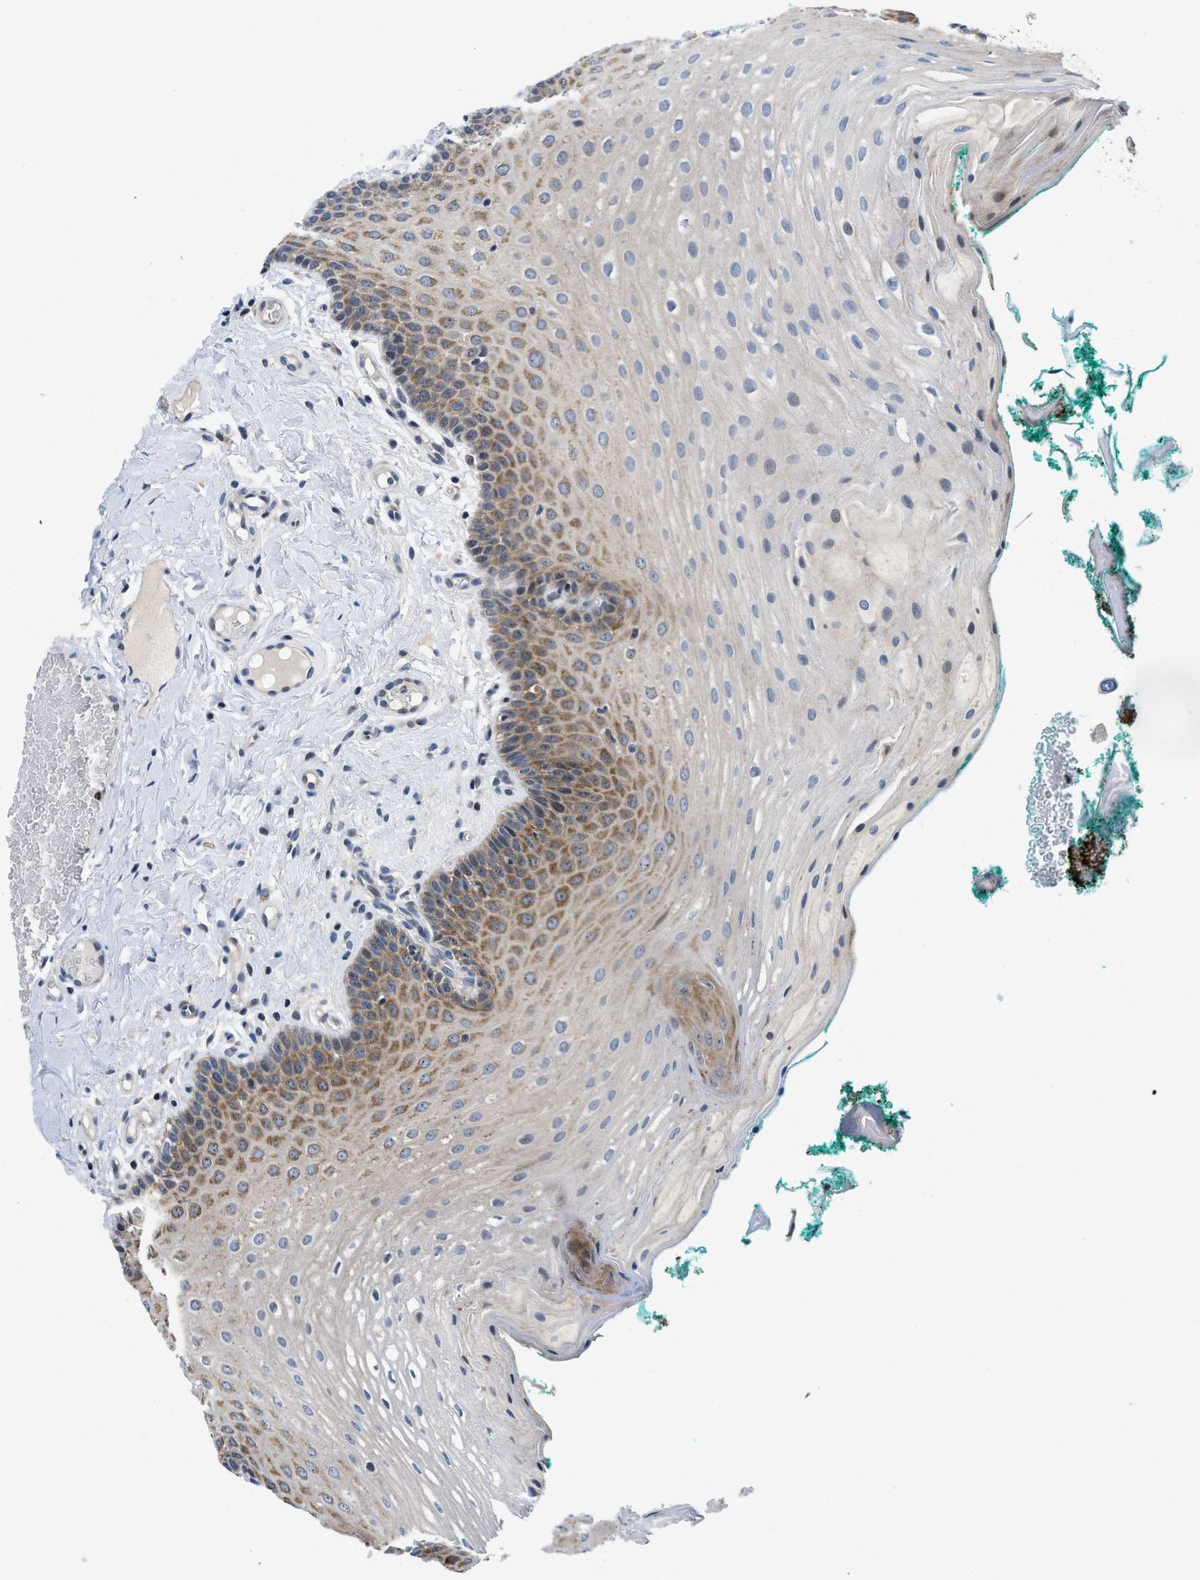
{"staining": {"intensity": "moderate", "quantity": "25%-75%", "location": "cytoplasmic/membranous"}, "tissue": "oral mucosa", "cell_type": "Squamous epithelial cells", "image_type": "normal", "snomed": [{"axis": "morphology", "description": "Normal tissue, NOS"}, {"axis": "topography", "description": "Oral tissue"}], "caption": "Immunohistochemical staining of normal oral mucosa exhibits medium levels of moderate cytoplasmic/membranous staining in approximately 25%-75% of squamous epithelial cells.", "gene": "IKBKE", "patient": {"sex": "male", "age": 58}}